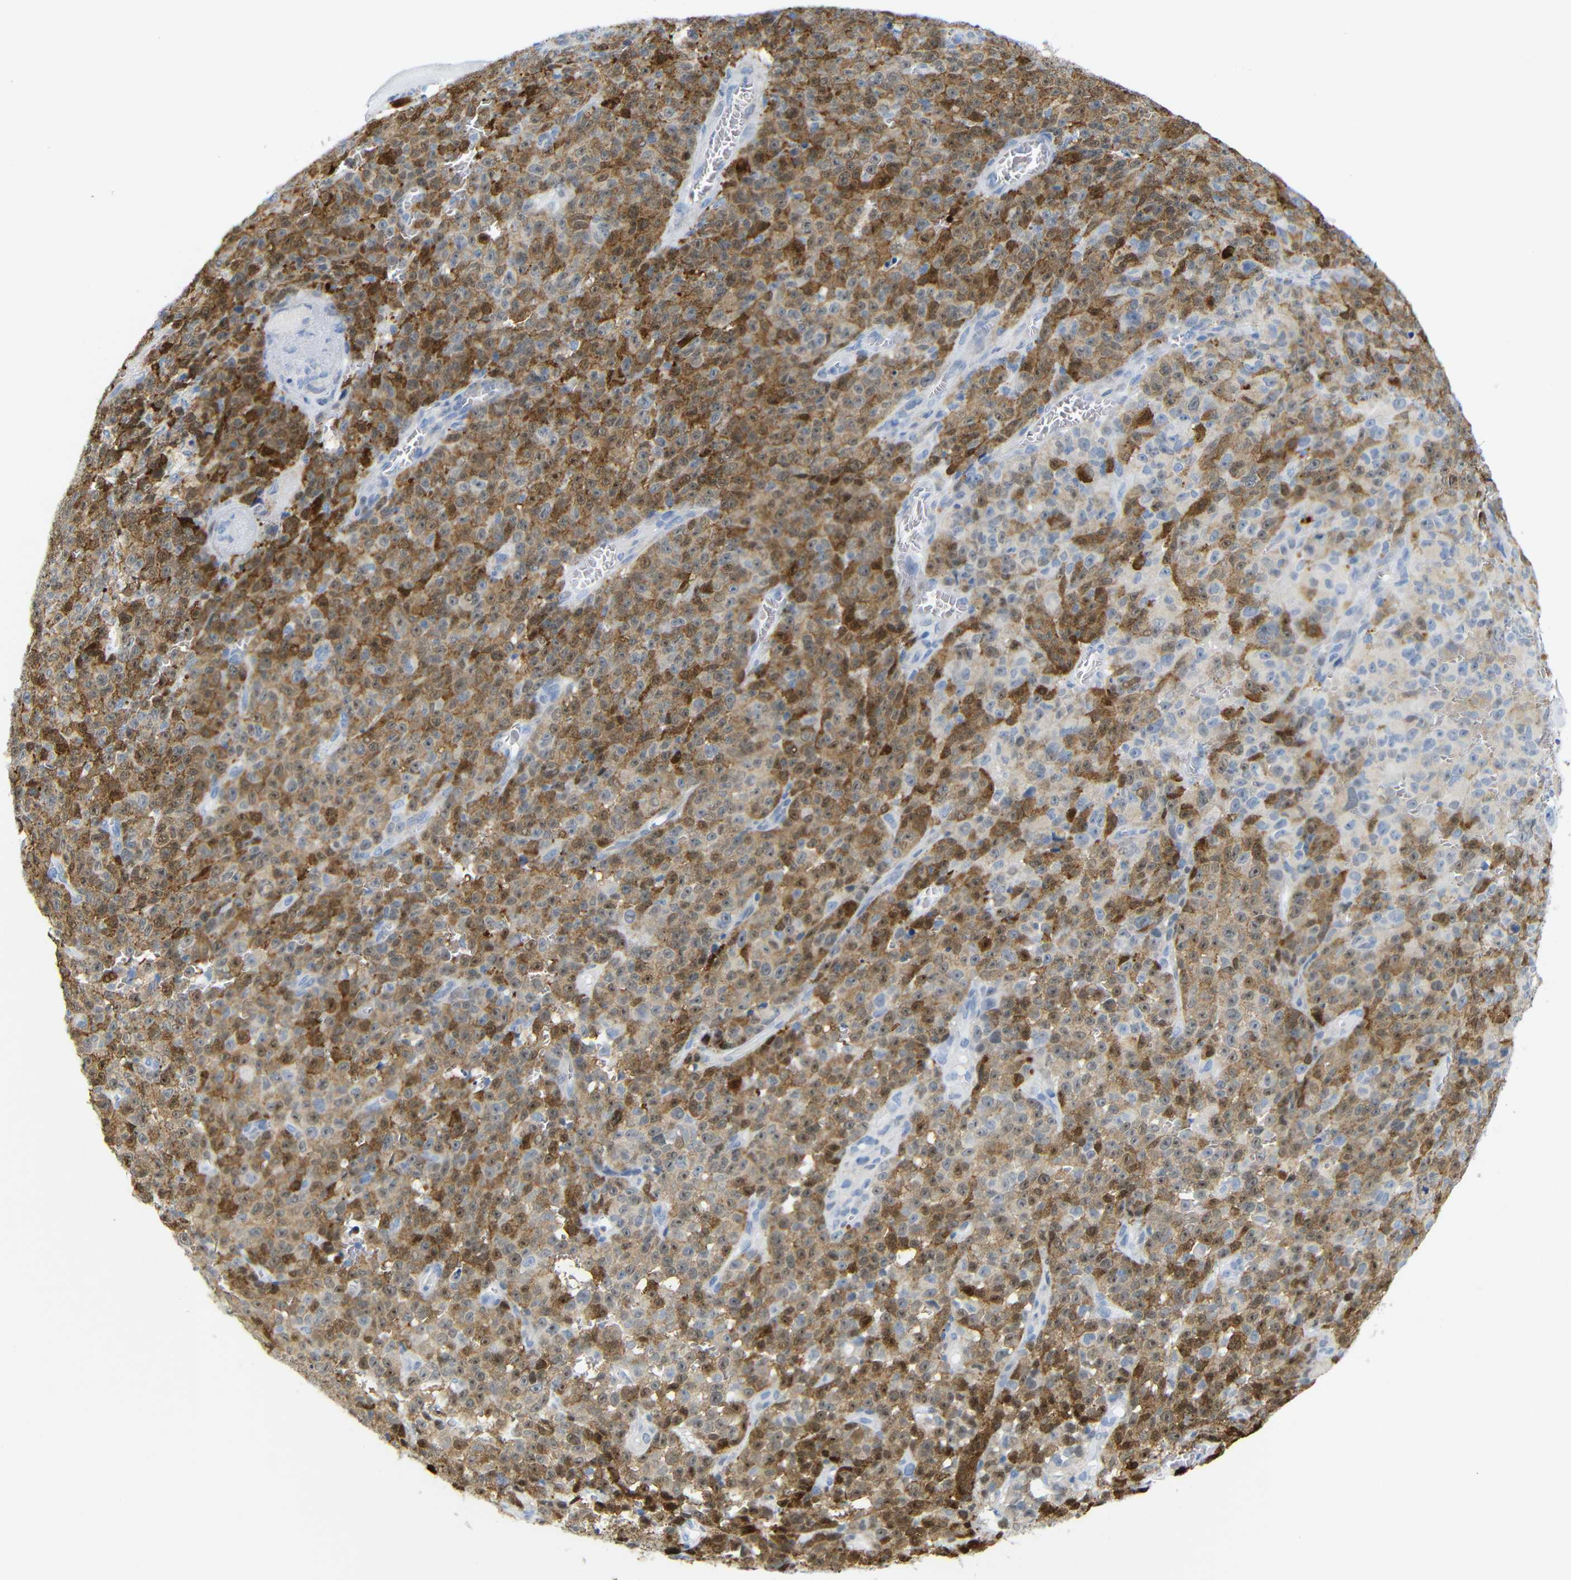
{"staining": {"intensity": "moderate", "quantity": ">75%", "location": "cytoplasmic/membranous,nuclear"}, "tissue": "melanoma", "cell_type": "Tumor cells", "image_type": "cancer", "snomed": [{"axis": "morphology", "description": "Malignant melanoma, NOS"}, {"axis": "topography", "description": "Skin"}], "caption": "The image reveals immunohistochemical staining of melanoma. There is moderate cytoplasmic/membranous and nuclear expression is seen in approximately >75% of tumor cells. Using DAB (3,3'-diaminobenzidine) (brown) and hematoxylin (blue) stains, captured at high magnification using brightfield microscopy.", "gene": "MT1A", "patient": {"sex": "female", "age": 82}}